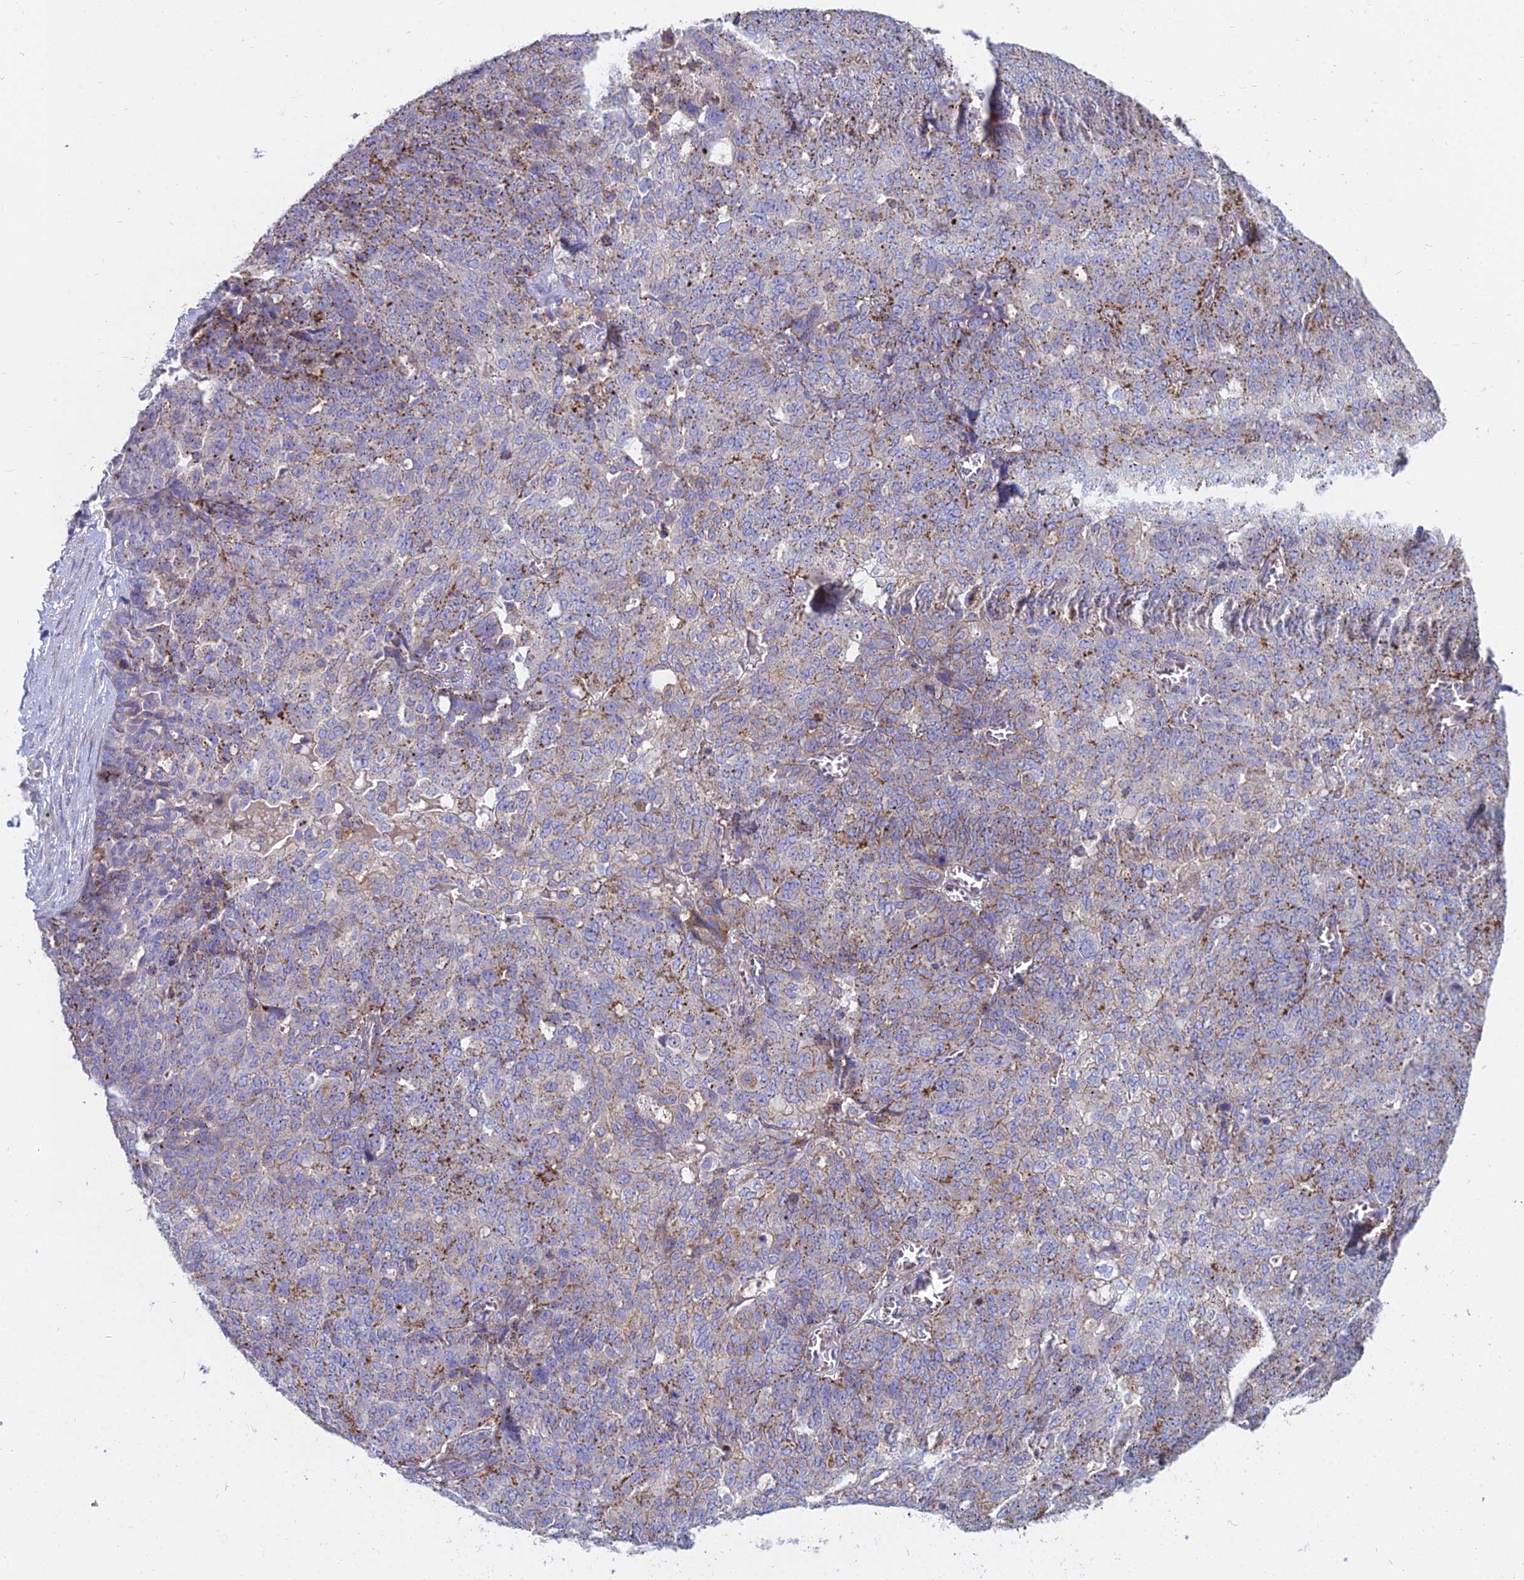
{"staining": {"intensity": "moderate", "quantity": "<25%", "location": "cytoplasmic/membranous"}, "tissue": "ovarian cancer", "cell_type": "Tumor cells", "image_type": "cancer", "snomed": [{"axis": "morphology", "description": "Cystadenocarcinoma, serous, NOS"}, {"axis": "topography", "description": "Soft tissue"}, {"axis": "topography", "description": "Ovary"}], "caption": "Immunohistochemical staining of human ovarian cancer reveals moderate cytoplasmic/membranous protein expression in approximately <25% of tumor cells. Using DAB (brown) and hematoxylin (blue) stains, captured at high magnification using brightfield microscopy.", "gene": "FRMPD1", "patient": {"sex": "female", "age": 57}}